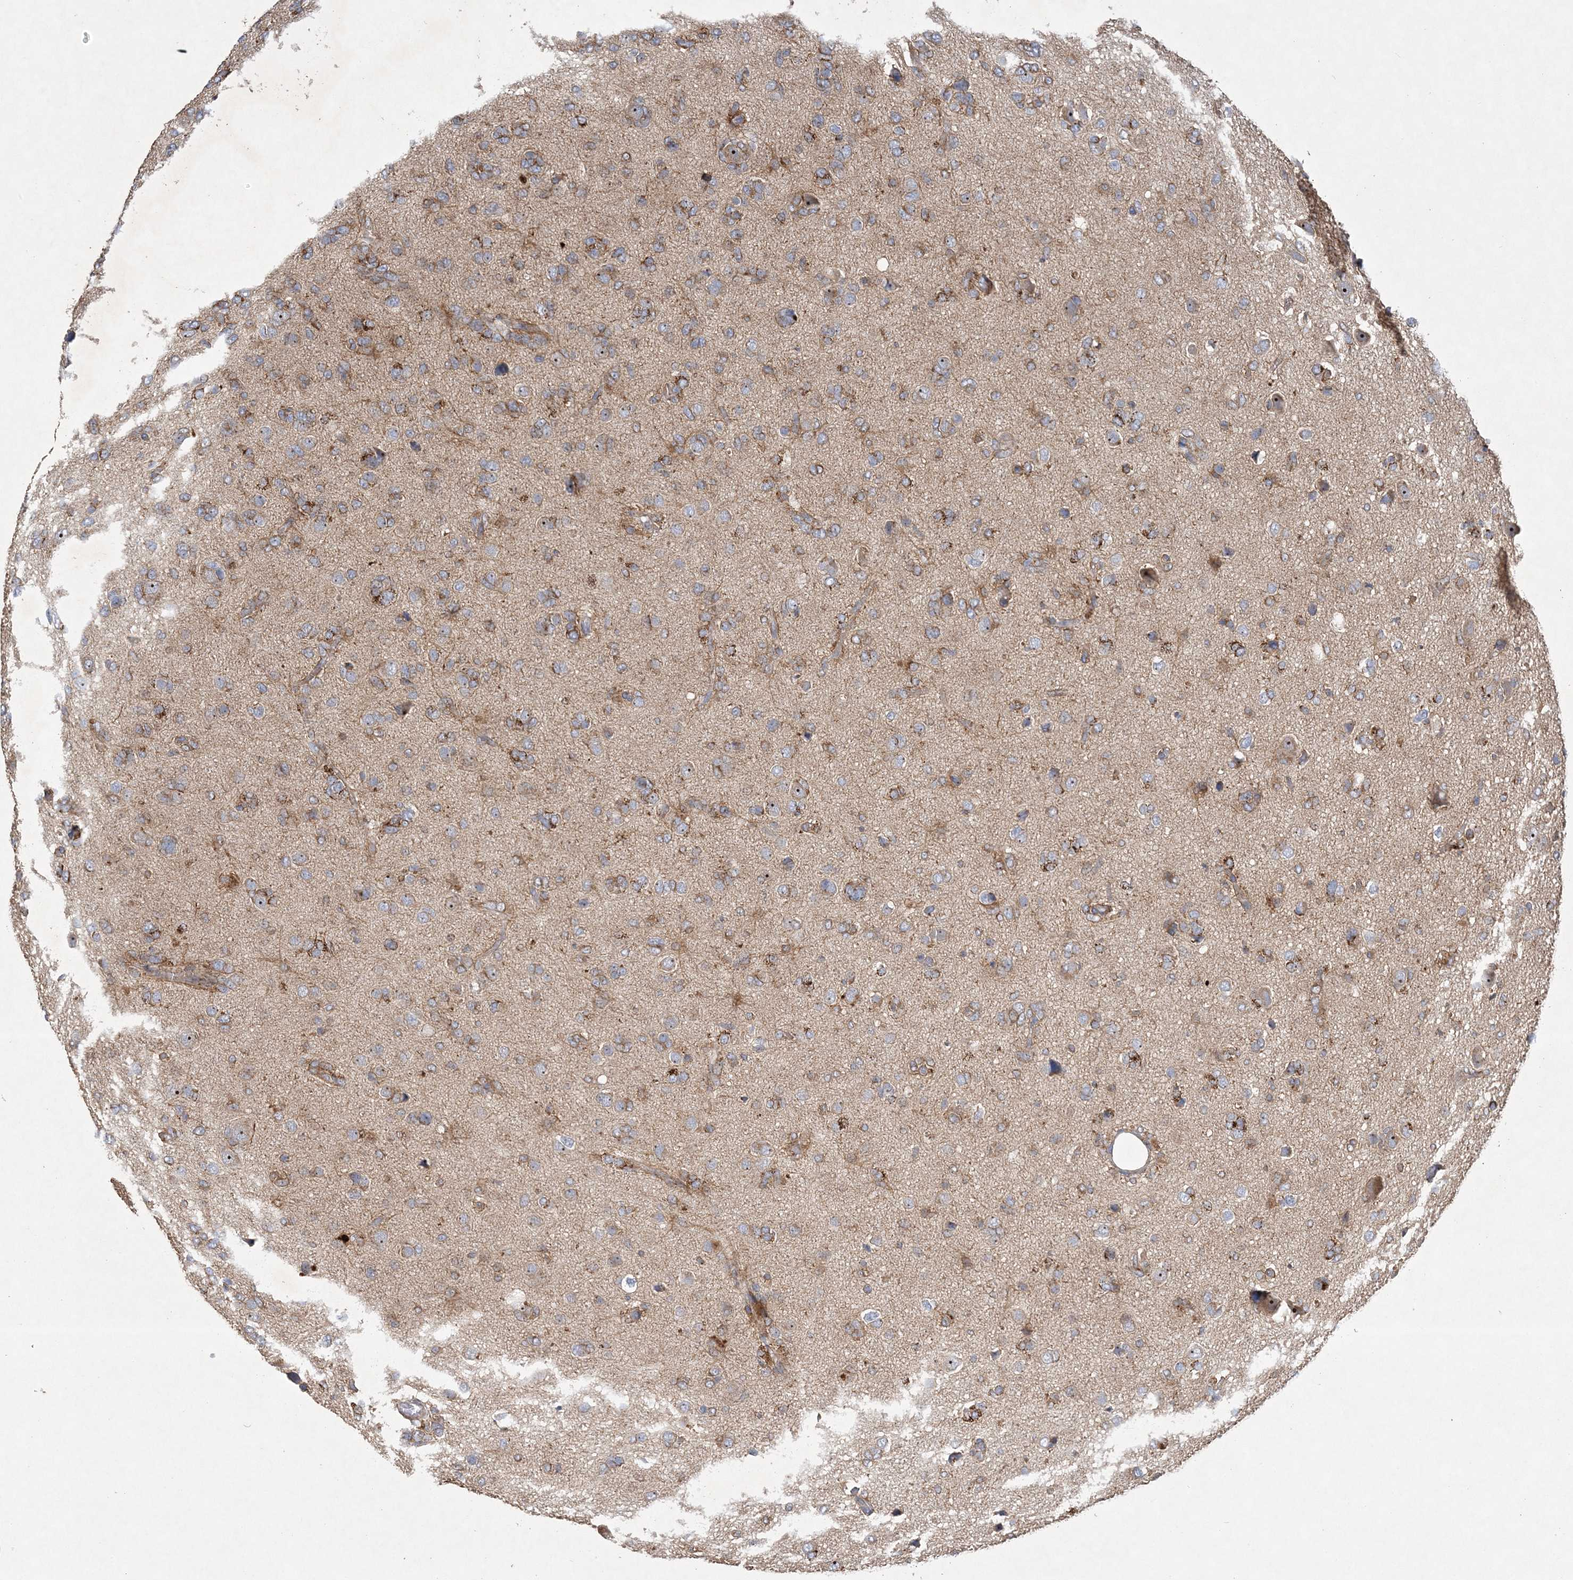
{"staining": {"intensity": "moderate", "quantity": "25%-75%", "location": "cytoplasmic/membranous,nuclear"}, "tissue": "glioma", "cell_type": "Tumor cells", "image_type": "cancer", "snomed": [{"axis": "morphology", "description": "Glioma, malignant, High grade"}, {"axis": "topography", "description": "Brain"}], "caption": "Moderate cytoplasmic/membranous and nuclear protein positivity is seen in about 25%-75% of tumor cells in malignant glioma (high-grade).", "gene": "FEZ2", "patient": {"sex": "female", "age": 59}}